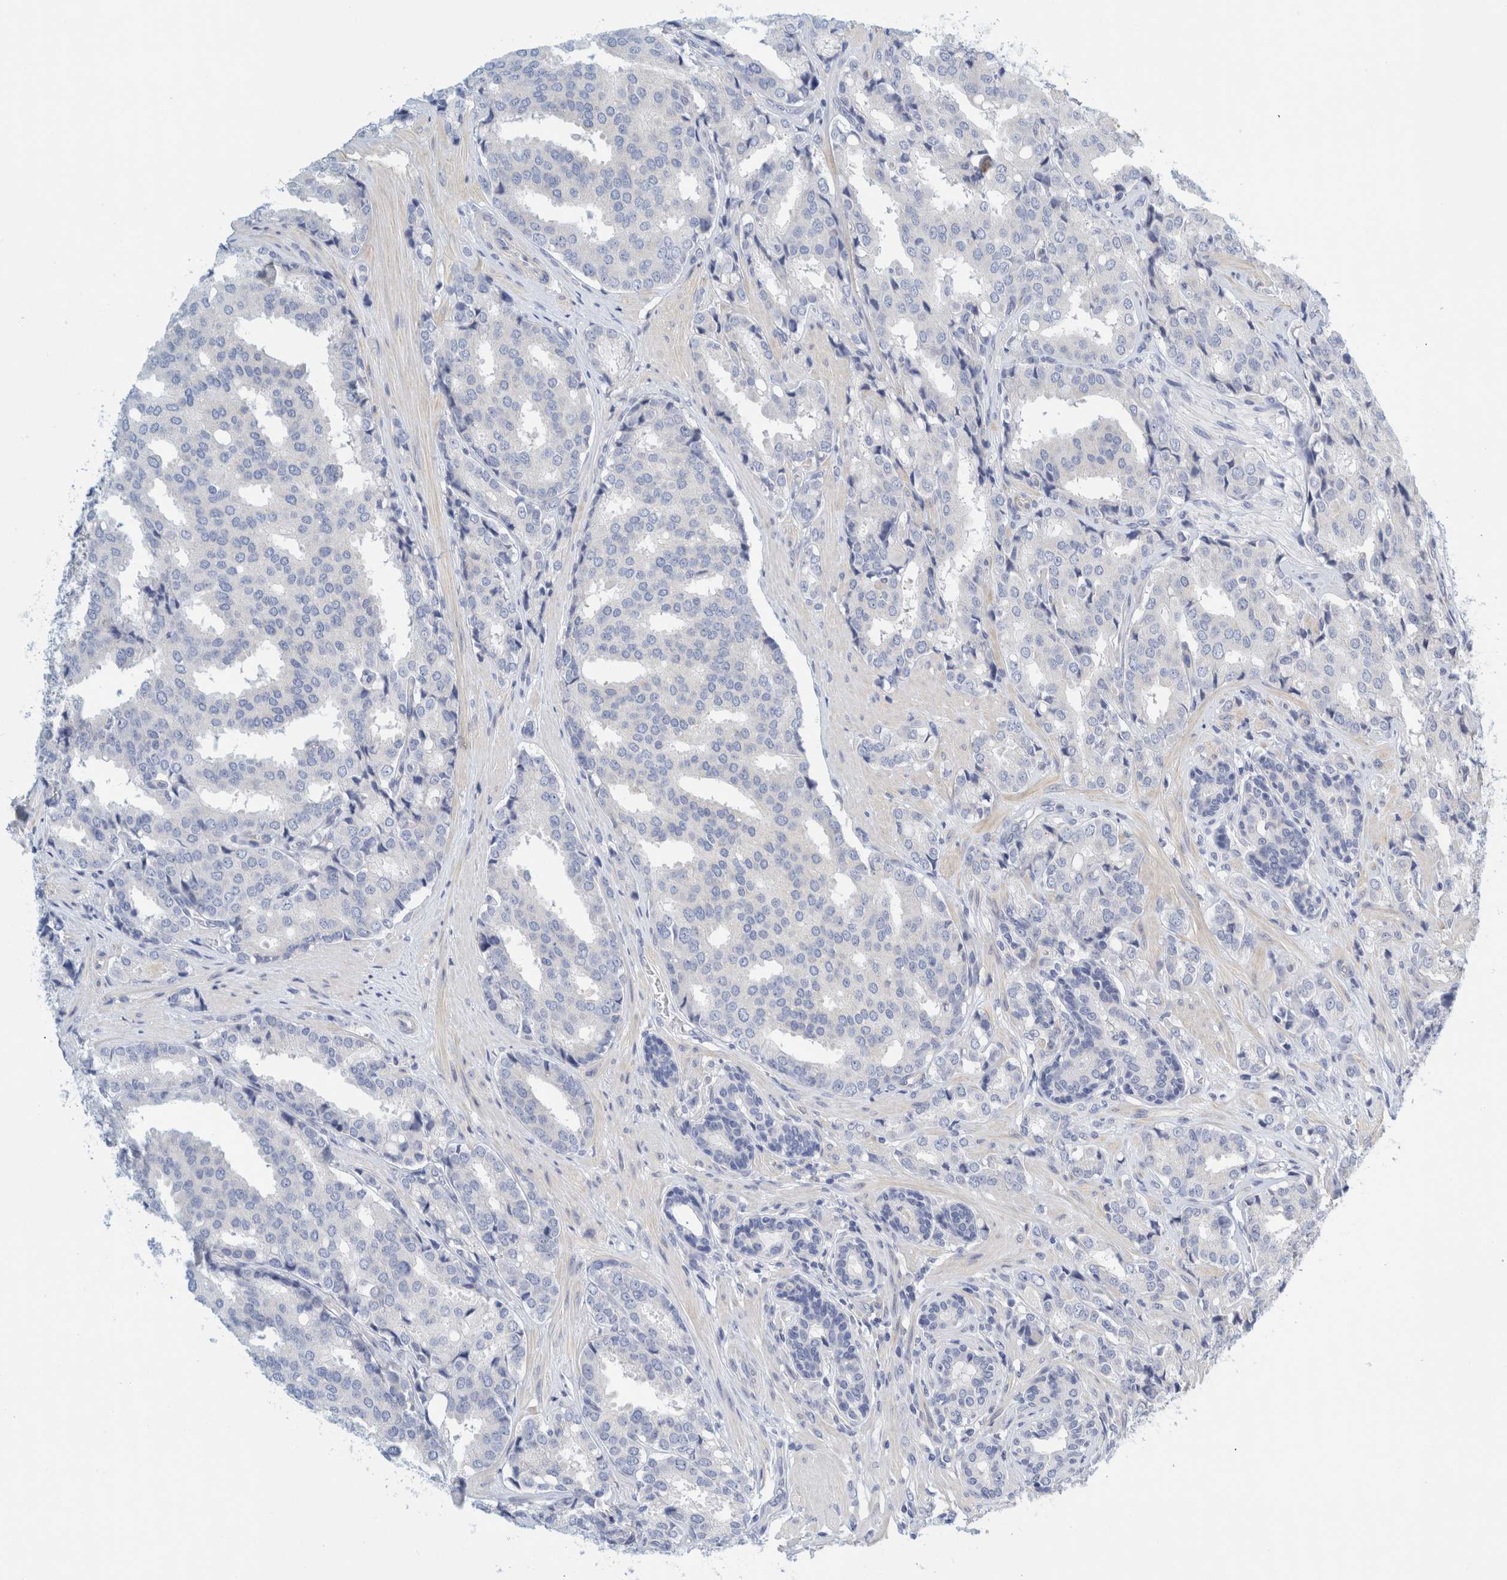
{"staining": {"intensity": "negative", "quantity": "none", "location": "none"}, "tissue": "prostate cancer", "cell_type": "Tumor cells", "image_type": "cancer", "snomed": [{"axis": "morphology", "description": "Adenocarcinoma, High grade"}, {"axis": "topography", "description": "Prostate"}], "caption": "A histopathology image of prostate cancer stained for a protein displays no brown staining in tumor cells. (DAB (3,3'-diaminobenzidine) IHC, high magnification).", "gene": "ZNF324B", "patient": {"sex": "male", "age": 50}}